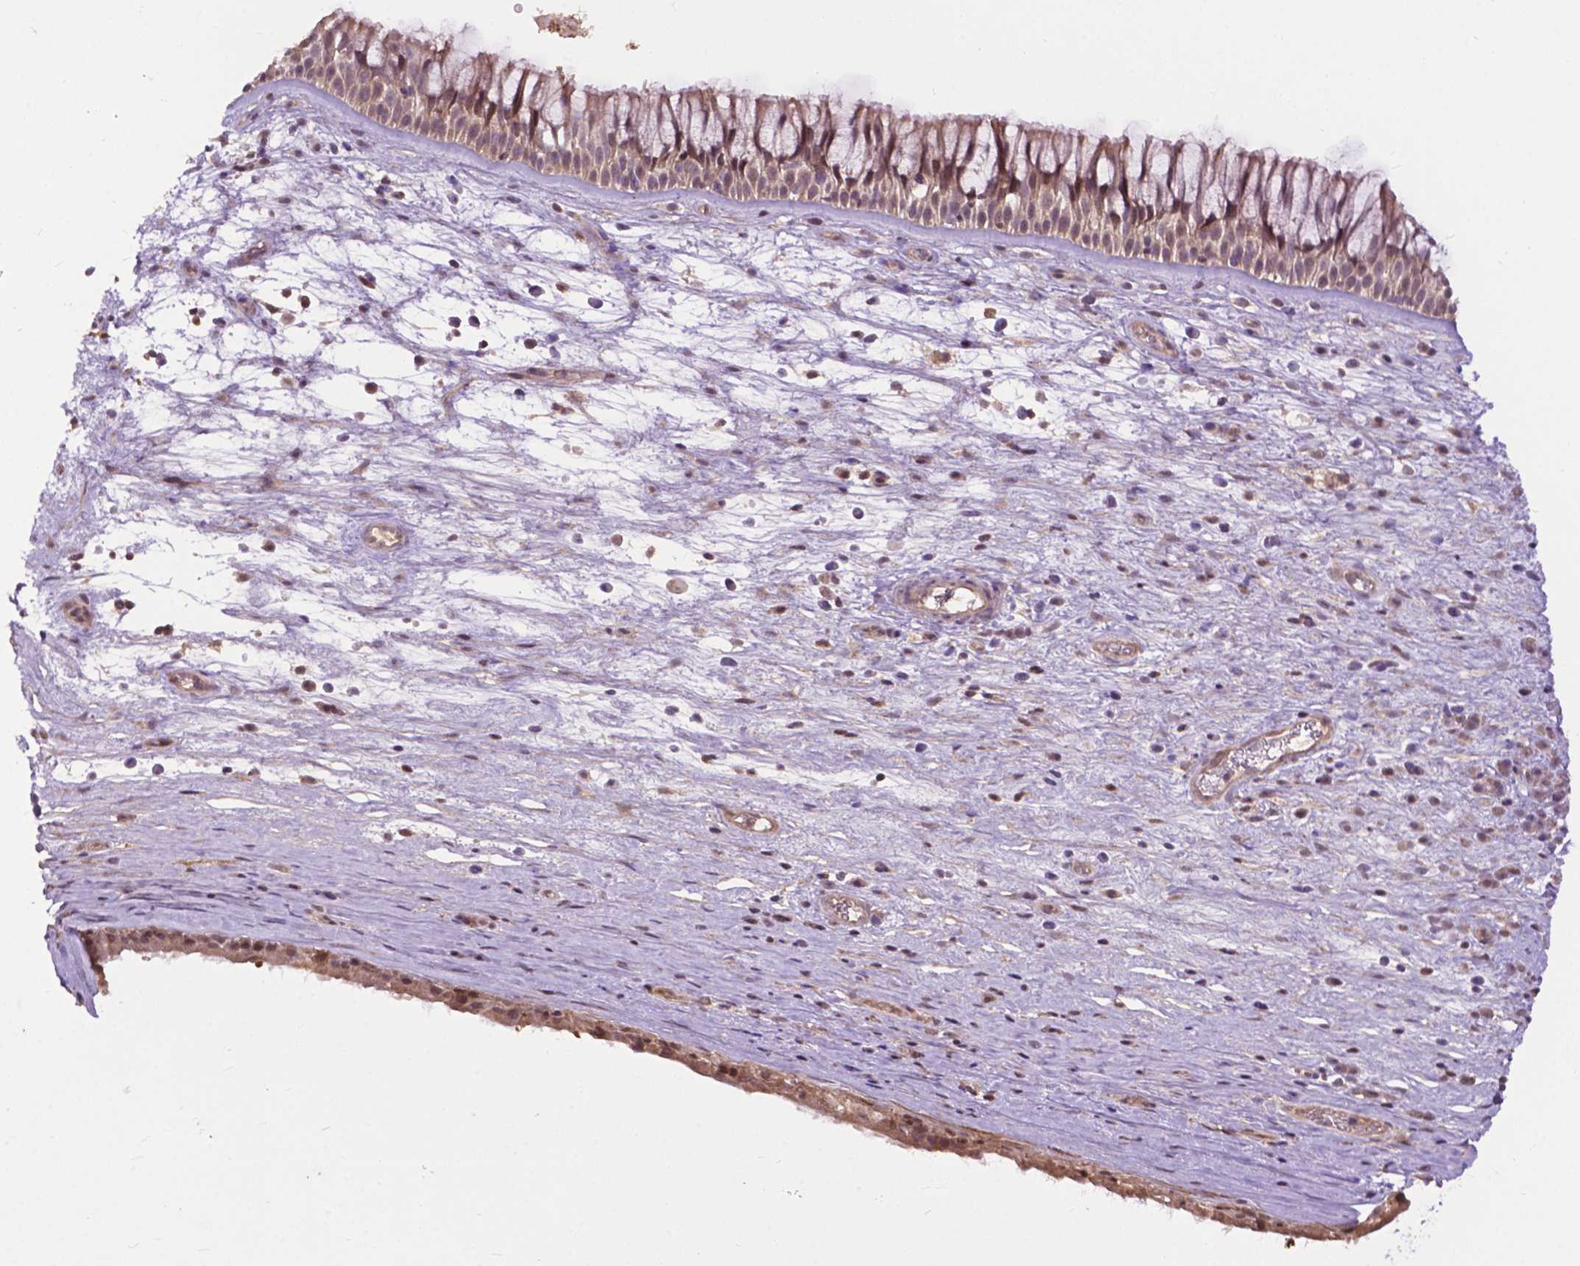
{"staining": {"intensity": "moderate", "quantity": ">75%", "location": "cytoplasmic/membranous"}, "tissue": "nasopharynx", "cell_type": "Respiratory epithelial cells", "image_type": "normal", "snomed": [{"axis": "morphology", "description": "Normal tissue, NOS"}, {"axis": "topography", "description": "Nasopharynx"}], "caption": "DAB immunohistochemical staining of benign nasopharynx exhibits moderate cytoplasmic/membranous protein positivity in about >75% of respiratory epithelial cells. (brown staining indicates protein expression, while blue staining denotes nuclei).", "gene": "CHMP4A", "patient": {"sex": "male", "age": 74}}